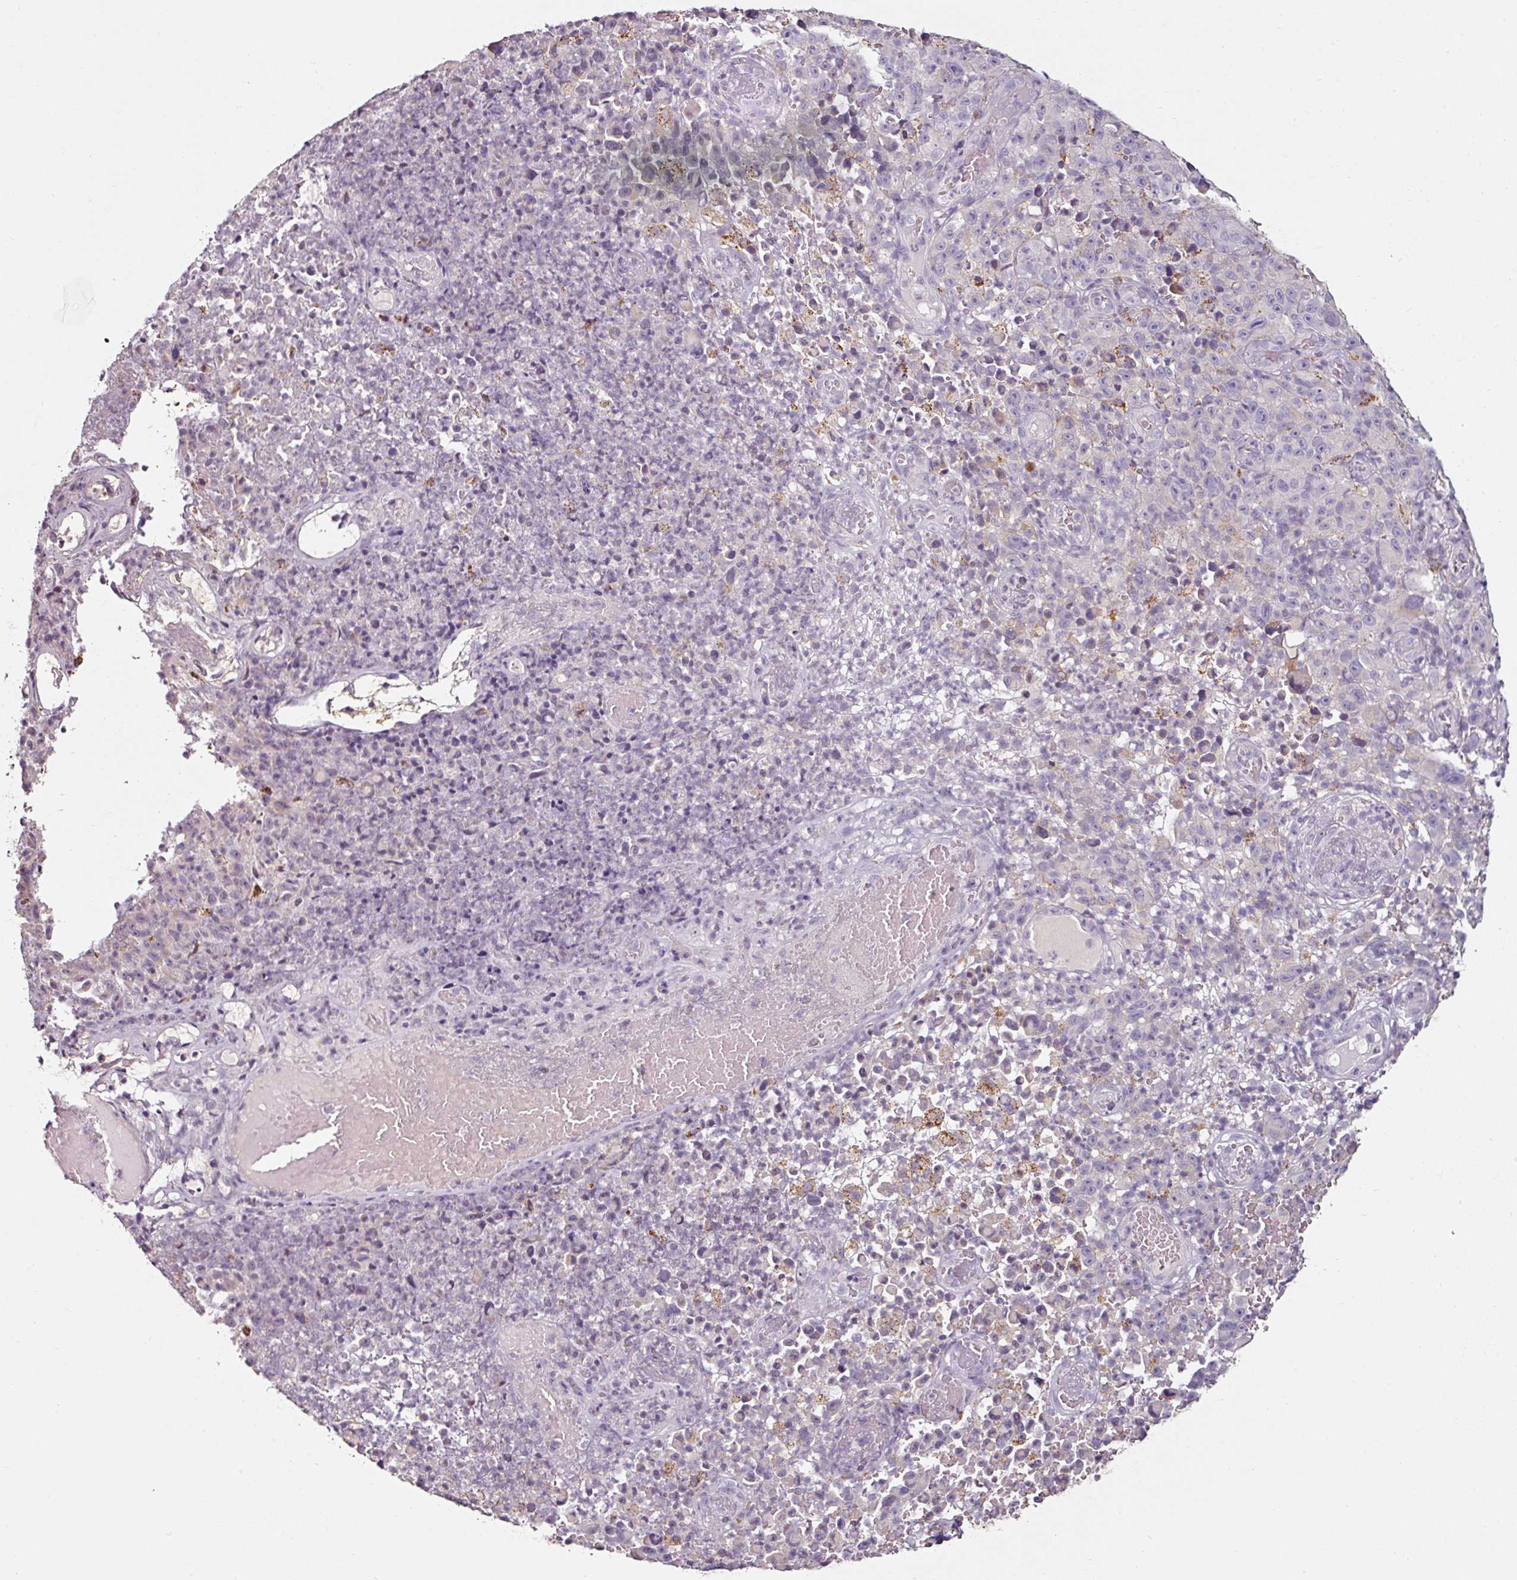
{"staining": {"intensity": "negative", "quantity": "none", "location": "none"}, "tissue": "melanoma", "cell_type": "Tumor cells", "image_type": "cancer", "snomed": [{"axis": "morphology", "description": "Malignant melanoma, NOS"}, {"axis": "topography", "description": "Skin"}], "caption": "This is an immunohistochemistry (IHC) histopathology image of melanoma. There is no staining in tumor cells.", "gene": "CAP2", "patient": {"sex": "female", "age": 82}}